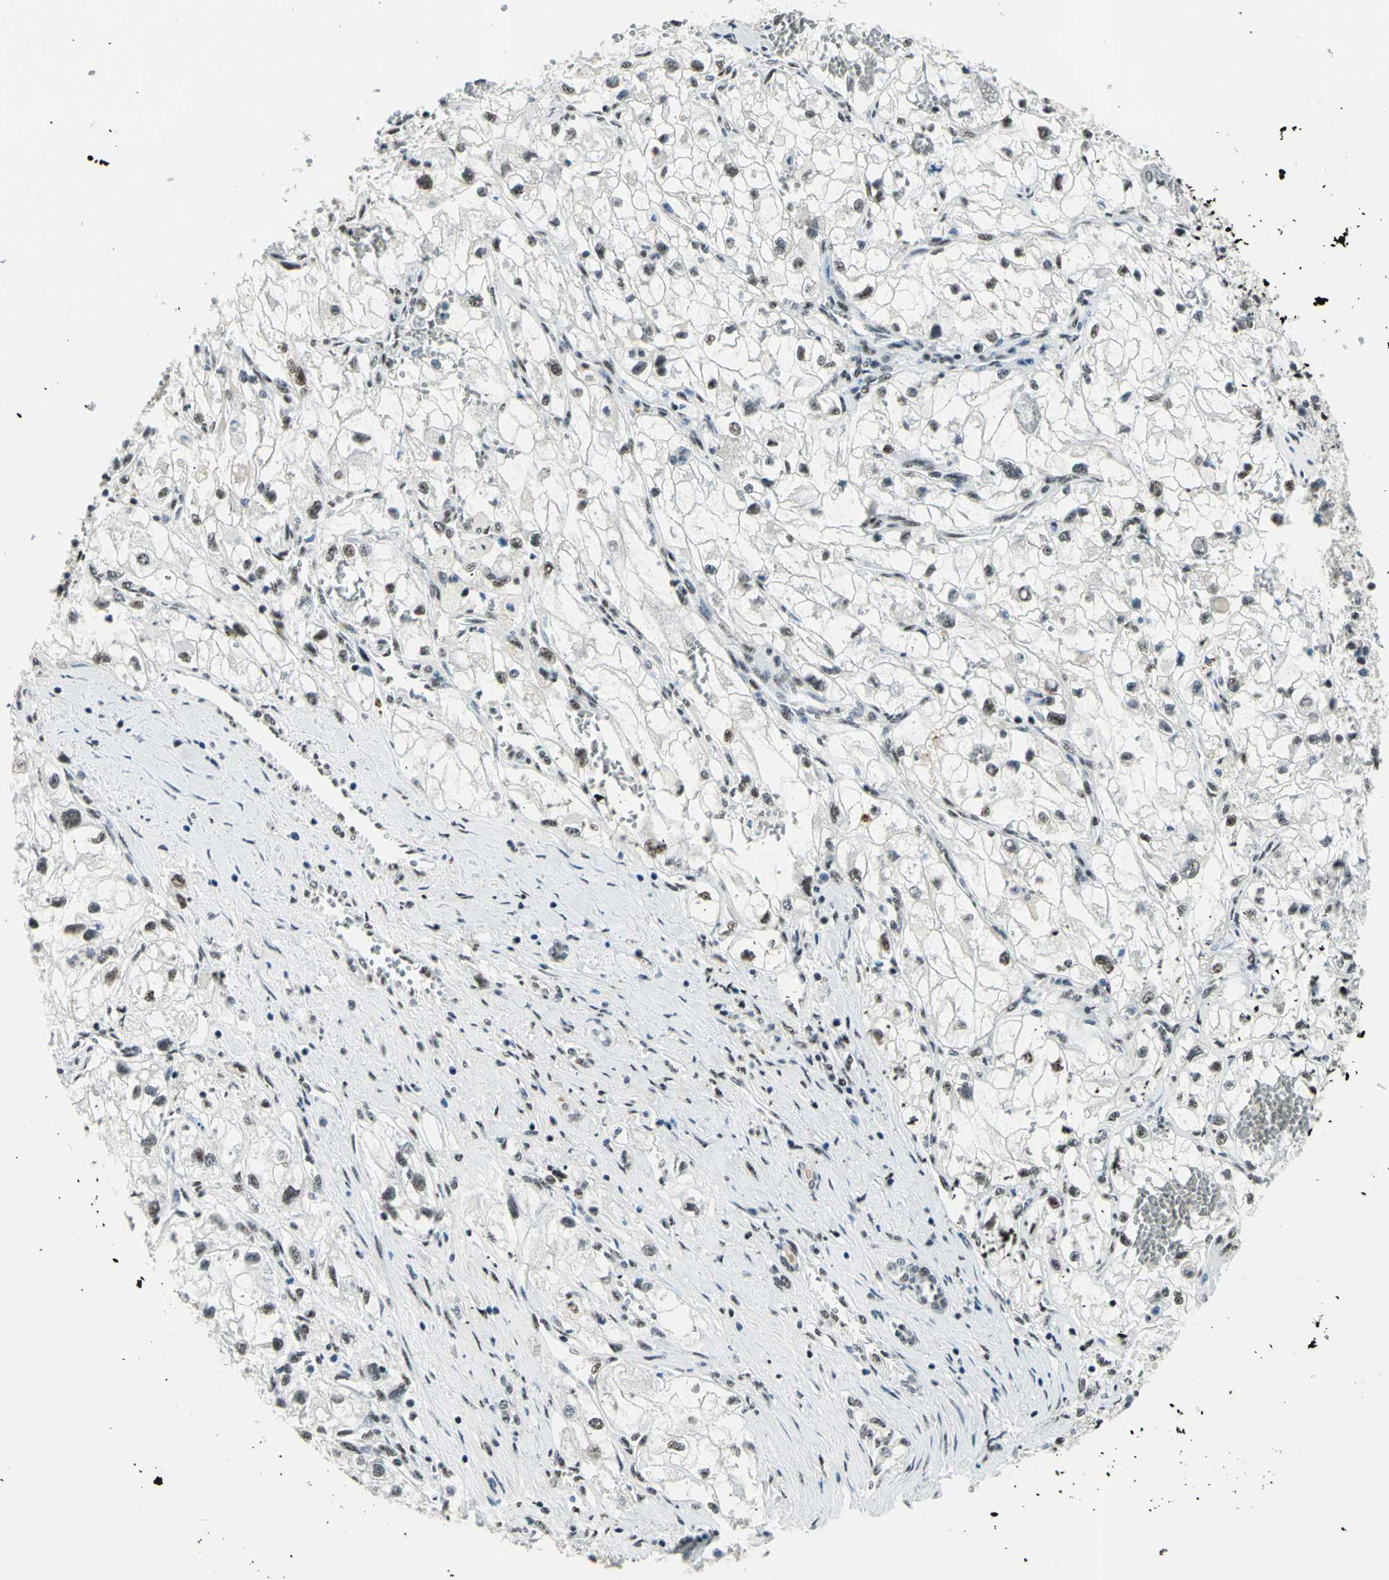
{"staining": {"intensity": "moderate", "quantity": ">75%", "location": "nuclear"}, "tissue": "renal cancer", "cell_type": "Tumor cells", "image_type": "cancer", "snomed": [{"axis": "morphology", "description": "Adenocarcinoma, NOS"}, {"axis": "topography", "description": "Kidney"}], "caption": "A micrograph of renal adenocarcinoma stained for a protein demonstrates moderate nuclear brown staining in tumor cells.", "gene": "KAT6B", "patient": {"sex": "female", "age": 70}}